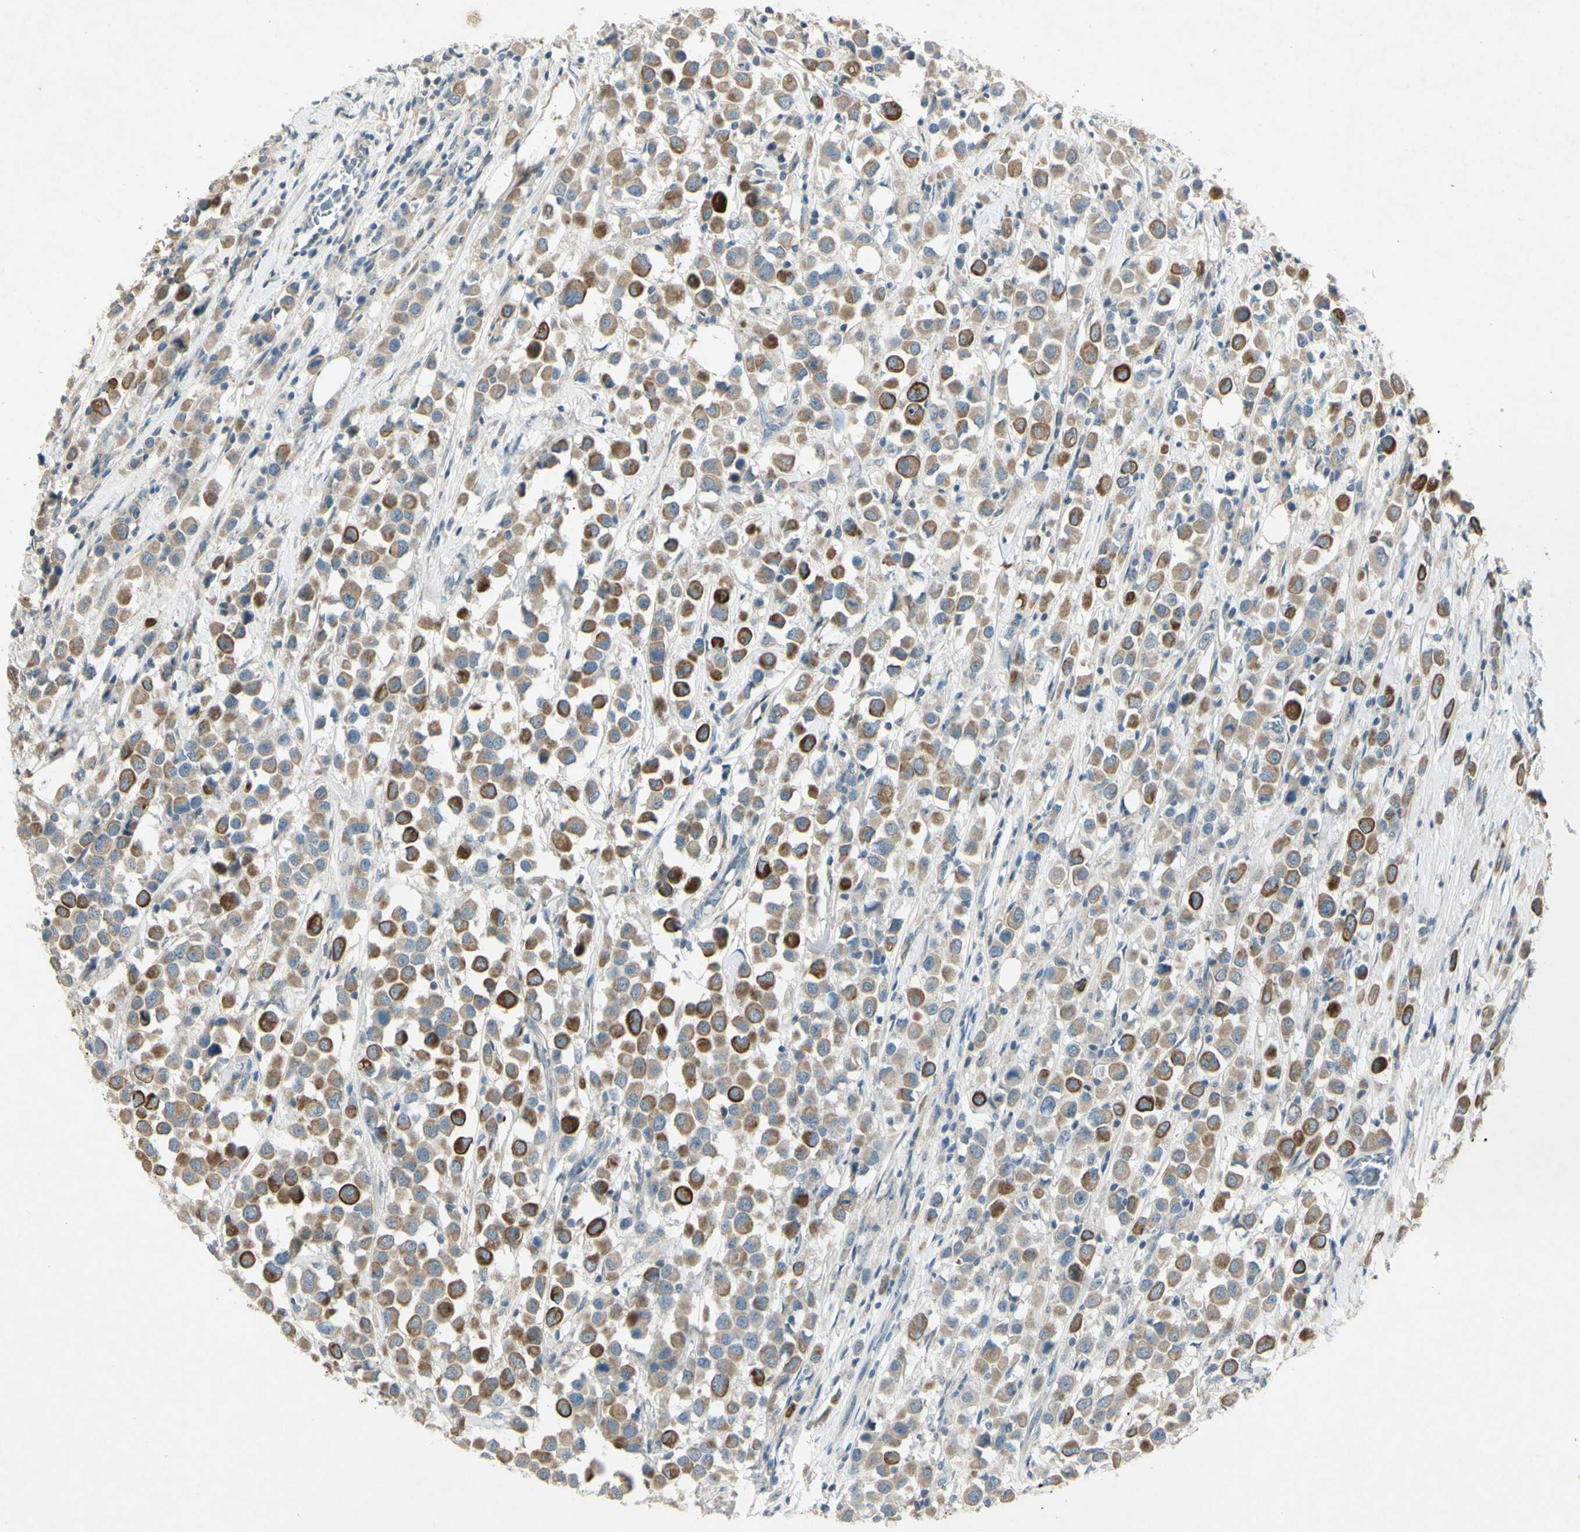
{"staining": {"intensity": "strong", "quantity": ">75%", "location": "cytoplasmic/membranous"}, "tissue": "breast cancer", "cell_type": "Tumor cells", "image_type": "cancer", "snomed": [{"axis": "morphology", "description": "Duct carcinoma"}, {"axis": "topography", "description": "Breast"}], "caption": "This image exhibits immunohistochemistry staining of infiltrating ductal carcinoma (breast), with high strong cytoplasmic/membranous positivity in approximately >75% of tumor cells.", "gene": "TIMM21", "patient": {"sex": "female", "age": 61}}